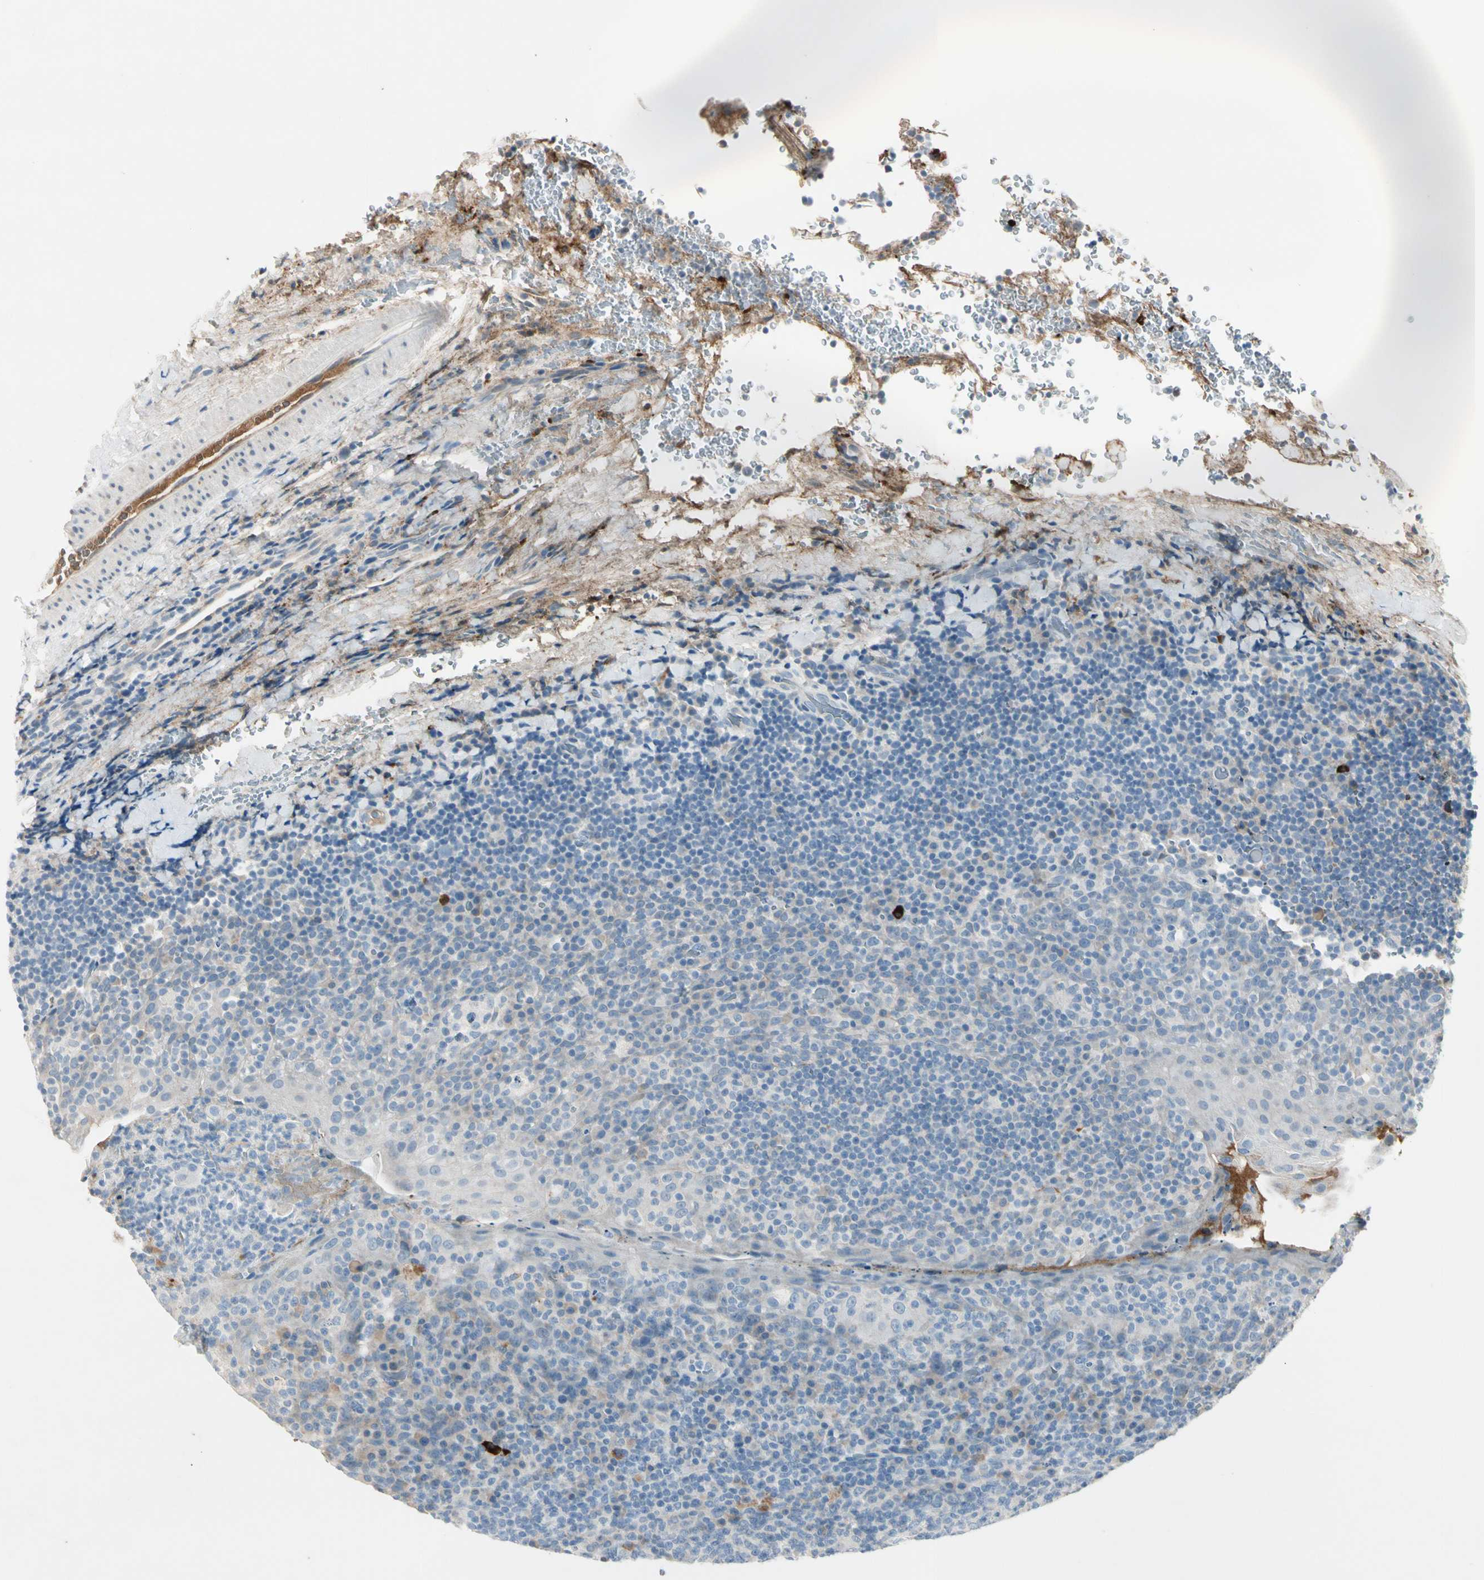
{"staining": {"intensity": "negative", "quantity": "none", "location": "none"}, "tissue": "tonsil", "cell_type": "Germinal center cells", "image_type": "normal", "snomed": [{"axis": "morphology", "description": "Normal tissue, NOS"}, {"axis": "topography", "description": "Tonsil"}], "caption": "The image reveals no staining of germinal center cells in unremarkable tonsil. (IHC, brightfield microscopy, high magnification).", "gene": "SERPIND1", "patient": {"sex": "male", "age": 17}}